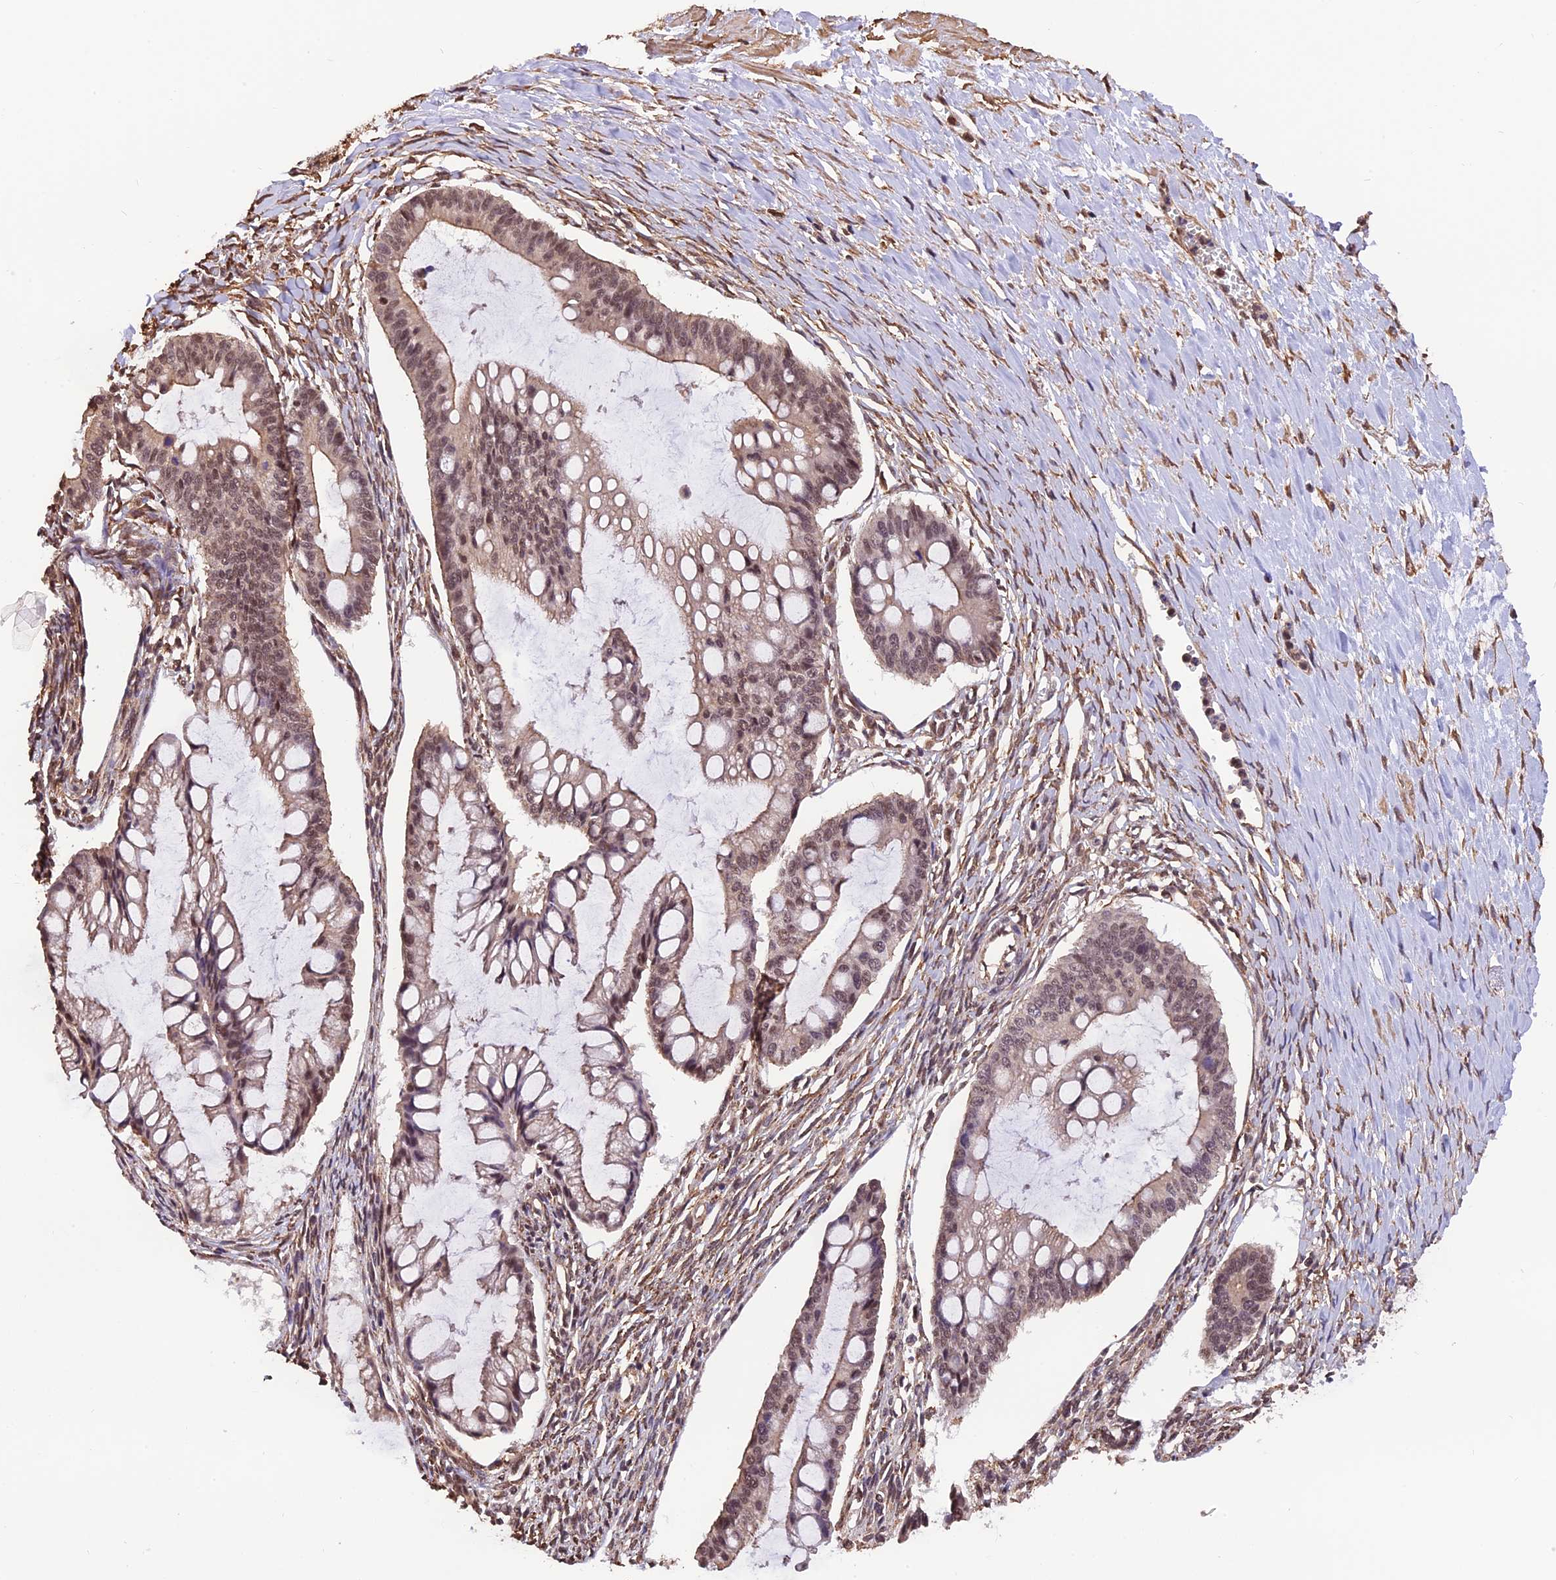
{"staining": {"intensity": "moderate", "quantity": ">75%", "location": "nuclear"}, "tissue": "ovarian cancer", "cell_type": "Tumor cells", "image_type": "cancer", "snomed": [{"axis": "morphology", "description": "Cystadenocarcinoma, mucinous, NOS"}, {"axis": "topography", "description": "Ovary"}], "caption": "Moderate nuclear protein expression is identified in approximately >75% of tumor cells in ovarian cancer. (Stains: DAB in brown, nuclei in blue, Microscopy: brightfield microscopy at high magnification).", "gene": "ZC3H4", "patient": {"sex": "female", "age": 73}}